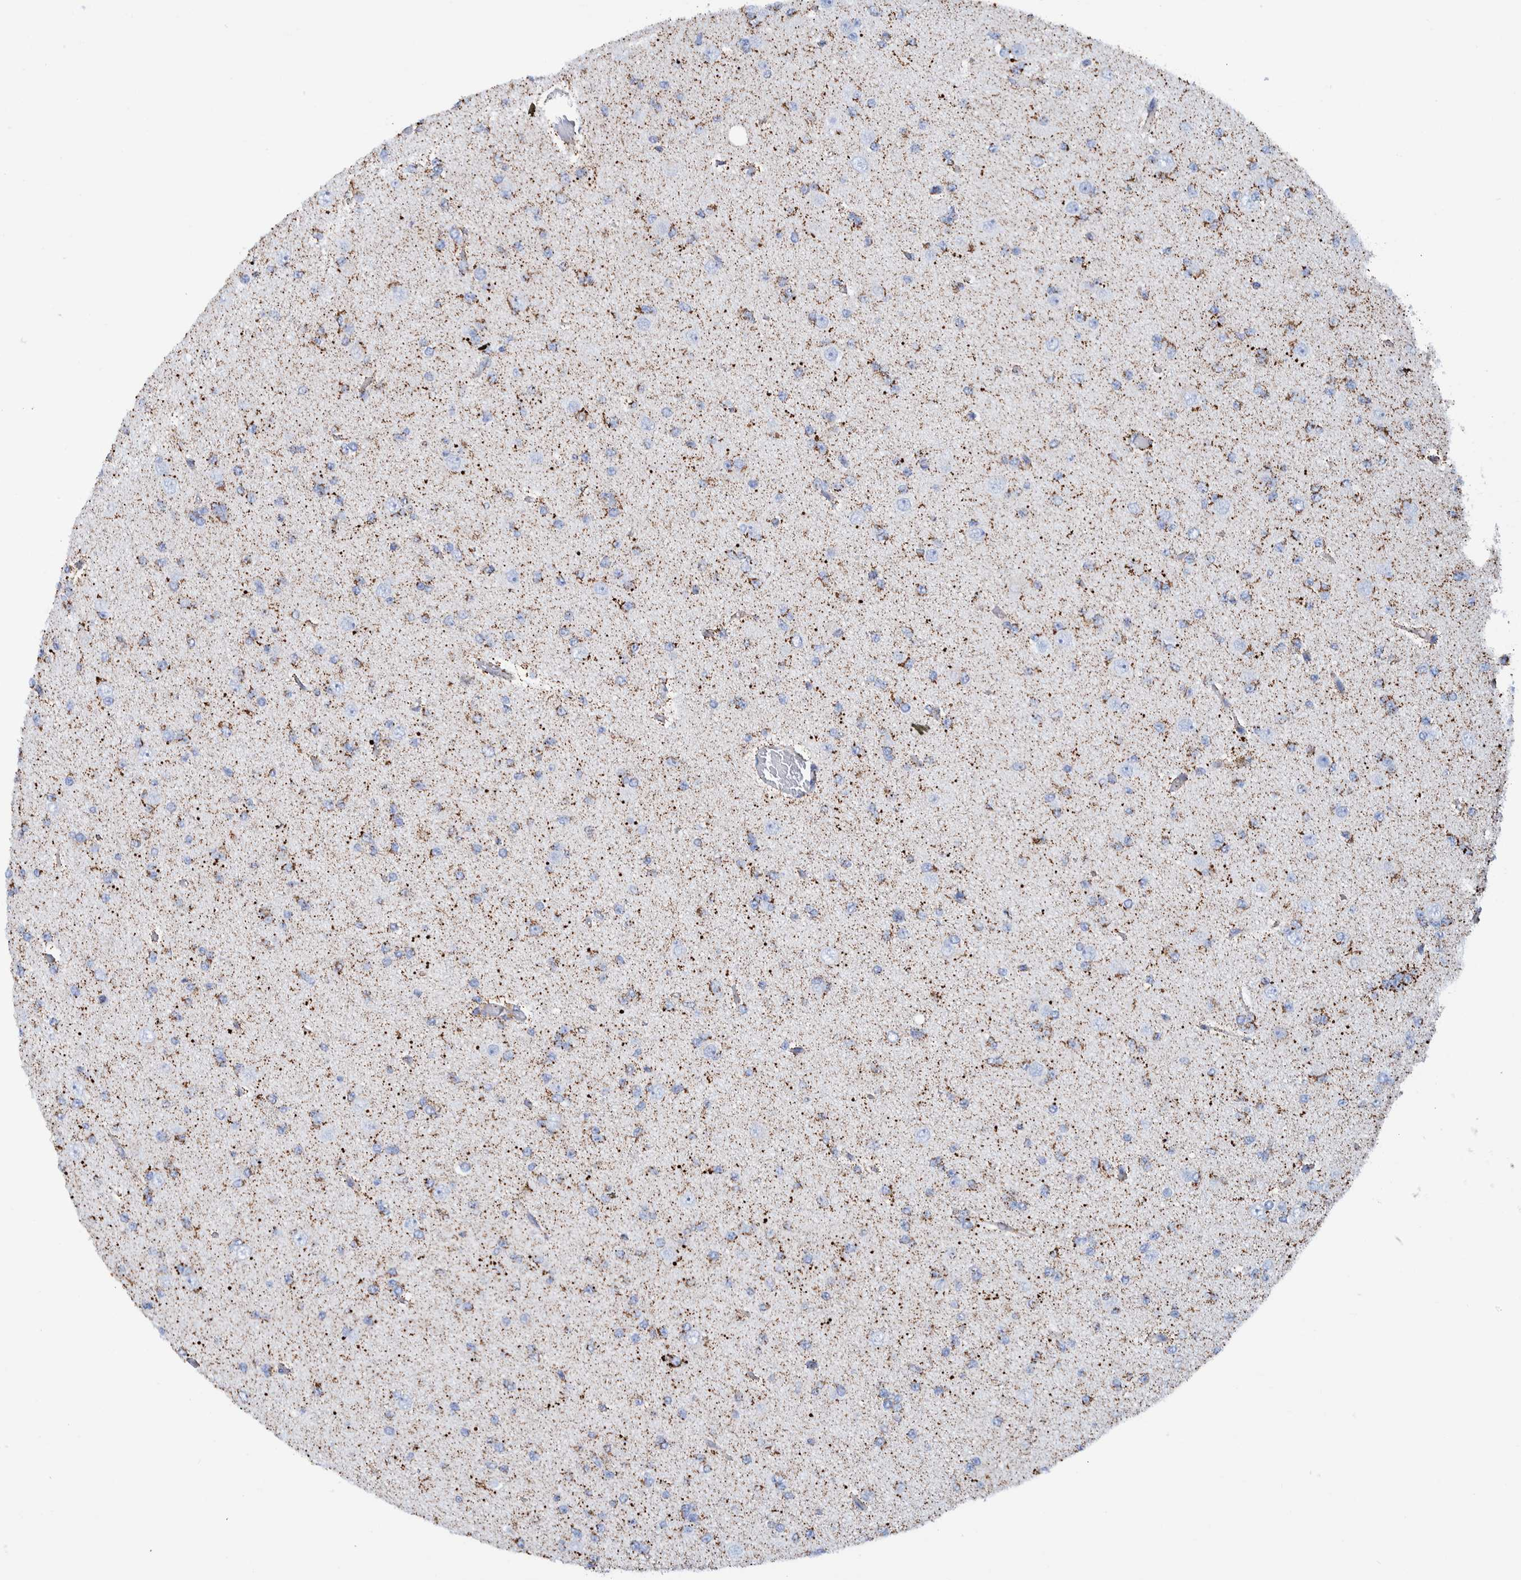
{"staining": {"intensity": "moderate", "quantity": "25%-75%", "location": "cytoplasmic/membranous"}, "tissue": "glioma", "cell_type": "Tumor cells", "image_type": "cancer", "snomed": [{"axis": "morphology", "description": "Glioma, malignant, Low grade"}, {"axis": "topography", "description": "Brain"}], "caption": "Moderate cytoplasmic/membranous positivity for a protein is present in about 25%-75% of tumor cells of glioma using immunohistochemistry (IHC).", "gene": "DECR1", "patient": {"sex": "female", "age": 22}}